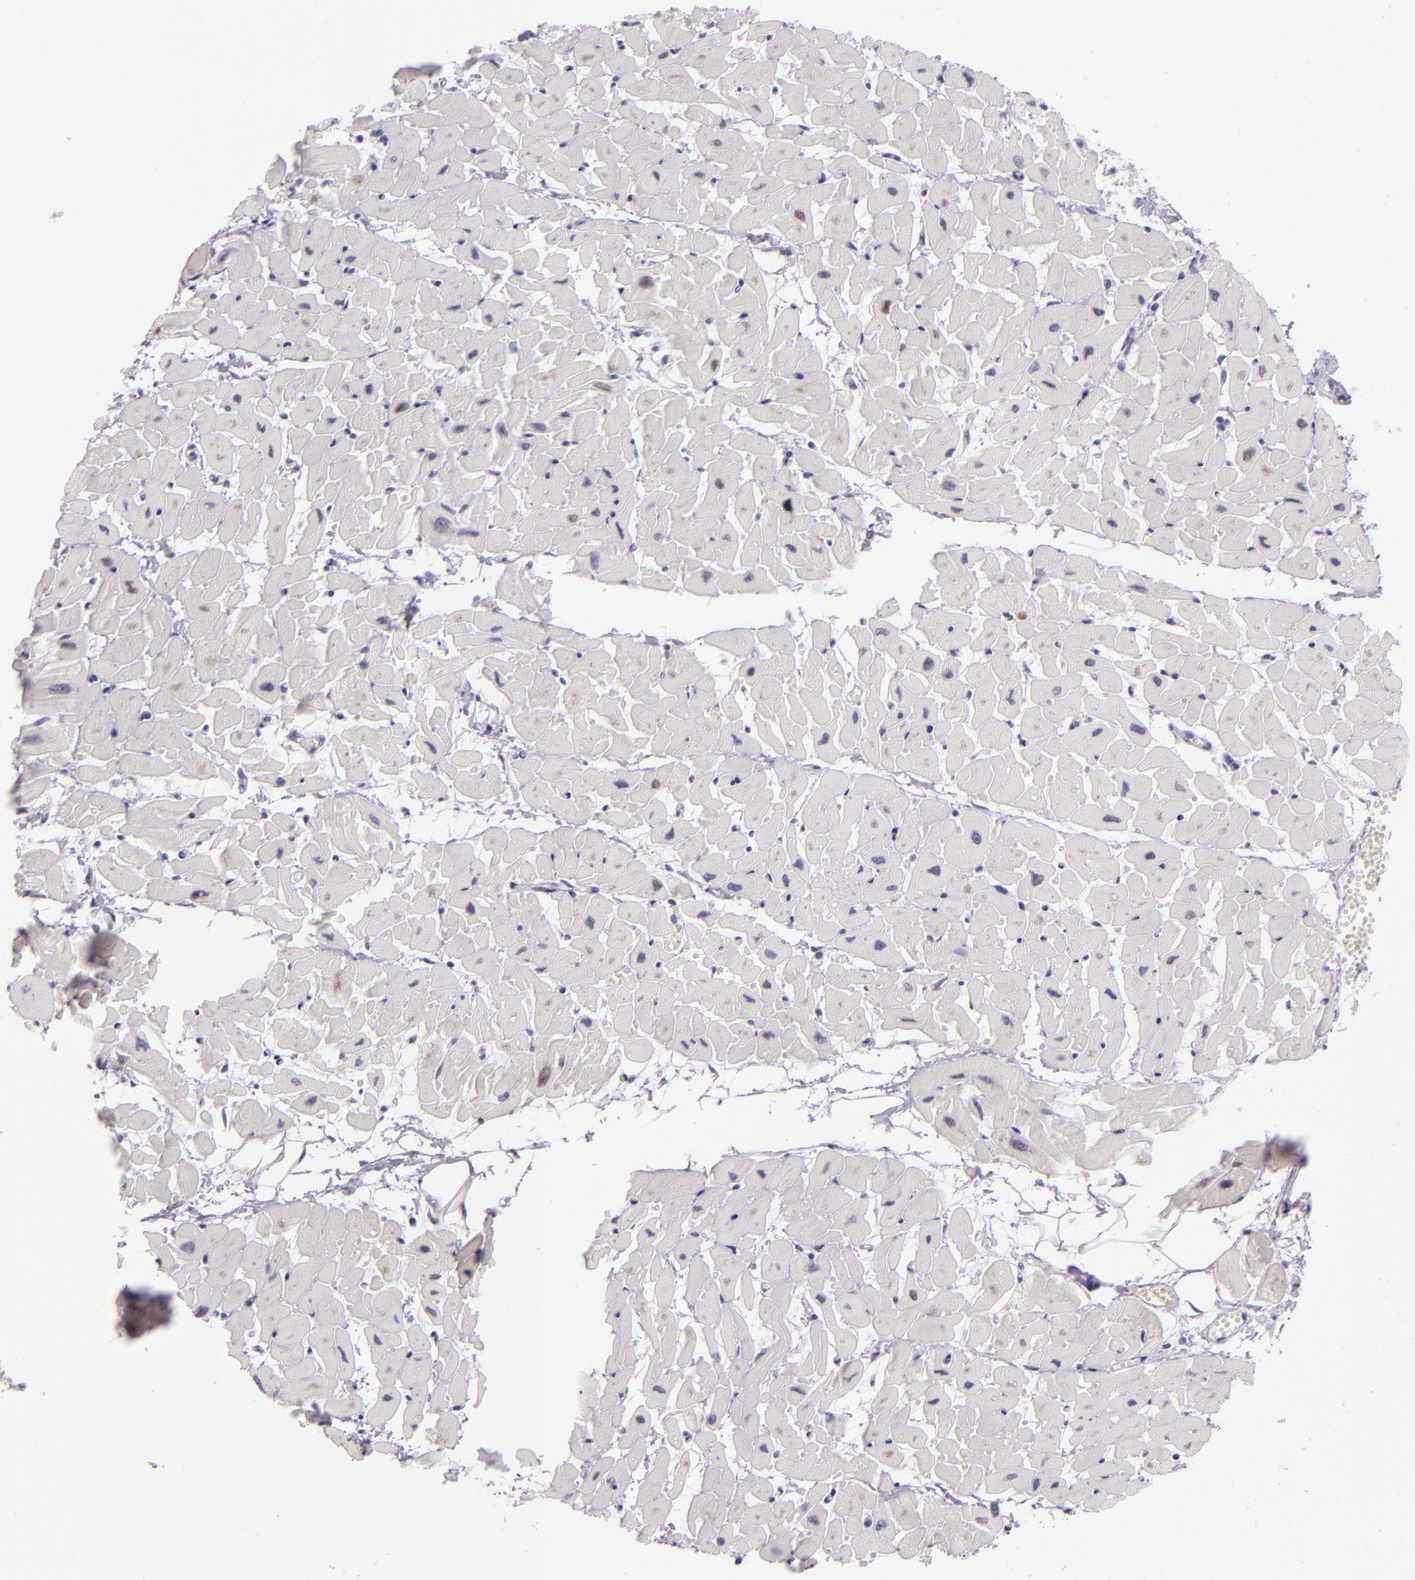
{"staining": {"intensity": "negative", "quantity": "none", "location": "none"}, "tissue": "heart muscle", "cell_type": "Cardiomyocytes", "image_type": "normal", "snomed": [{"axis": "morphology", "description": "Normal tissue, NOS"}, {"axis": "topography", "description": "Heart"}], "caption": "Immunohistochemistry of unremarkable human heart muscle shows no positivity in cardiomyocytes.", "gene": "HSP90AA1", "patient": {"sex": "female", "age": 19}}